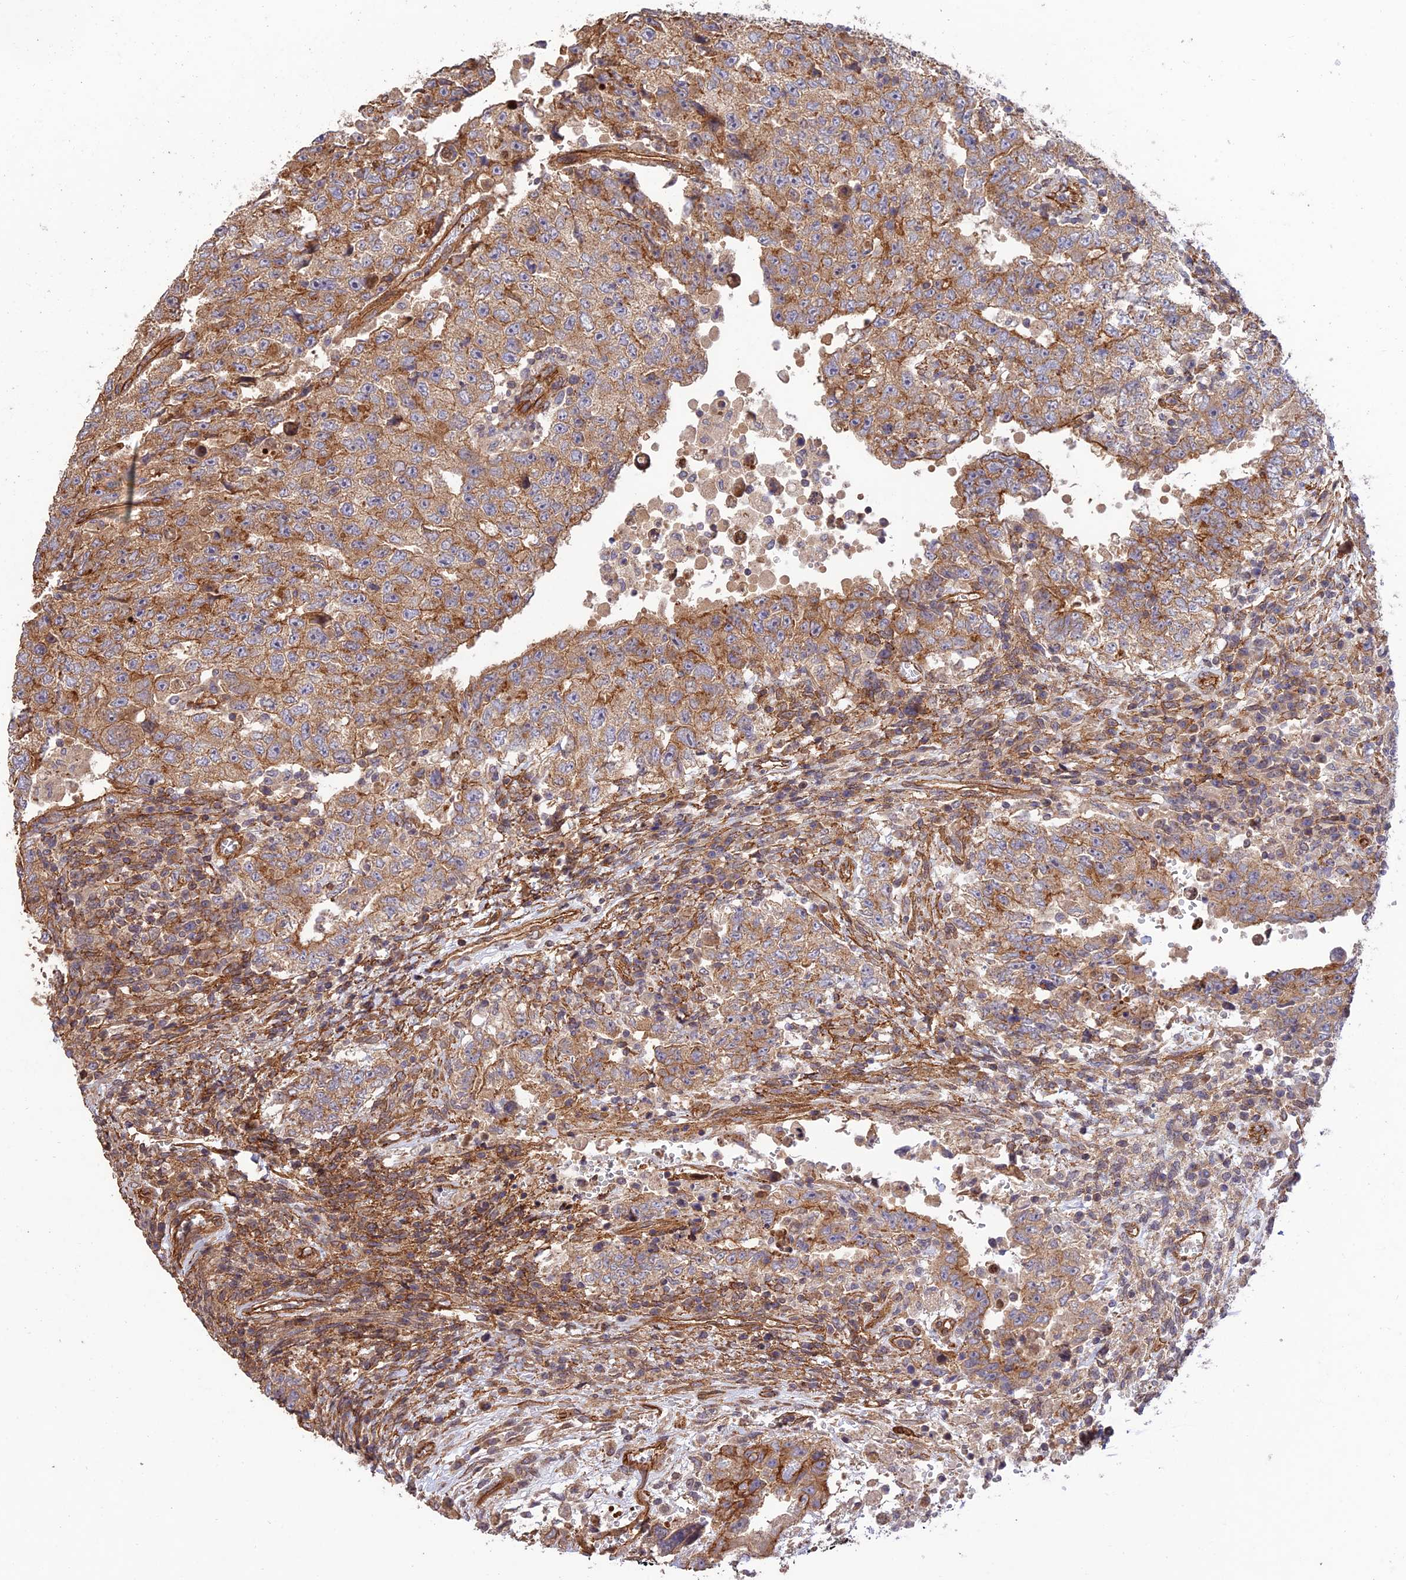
{"staining": {"intensity": "moderate", "quantity": ">75%", "location": "cytoplasmic/membranous"}, "tissue": "testis cancer", "cell_type": "Tumor cells", "image_type": "cancer", "snomed": [{"axis": "morphology", "description": "Carcinoma, Embryonal, NOS"}, {"axis": "topography", "description": "Testis"}], "caption": "Protein expression analysis of human testis cancer (embryonal carcinoma) reveals moderate cytoplasmic/membranous expression in approximately >75% of tumor cells.", "gene": "HOMER2", "patient": {"sex": "male", "age": 26}}